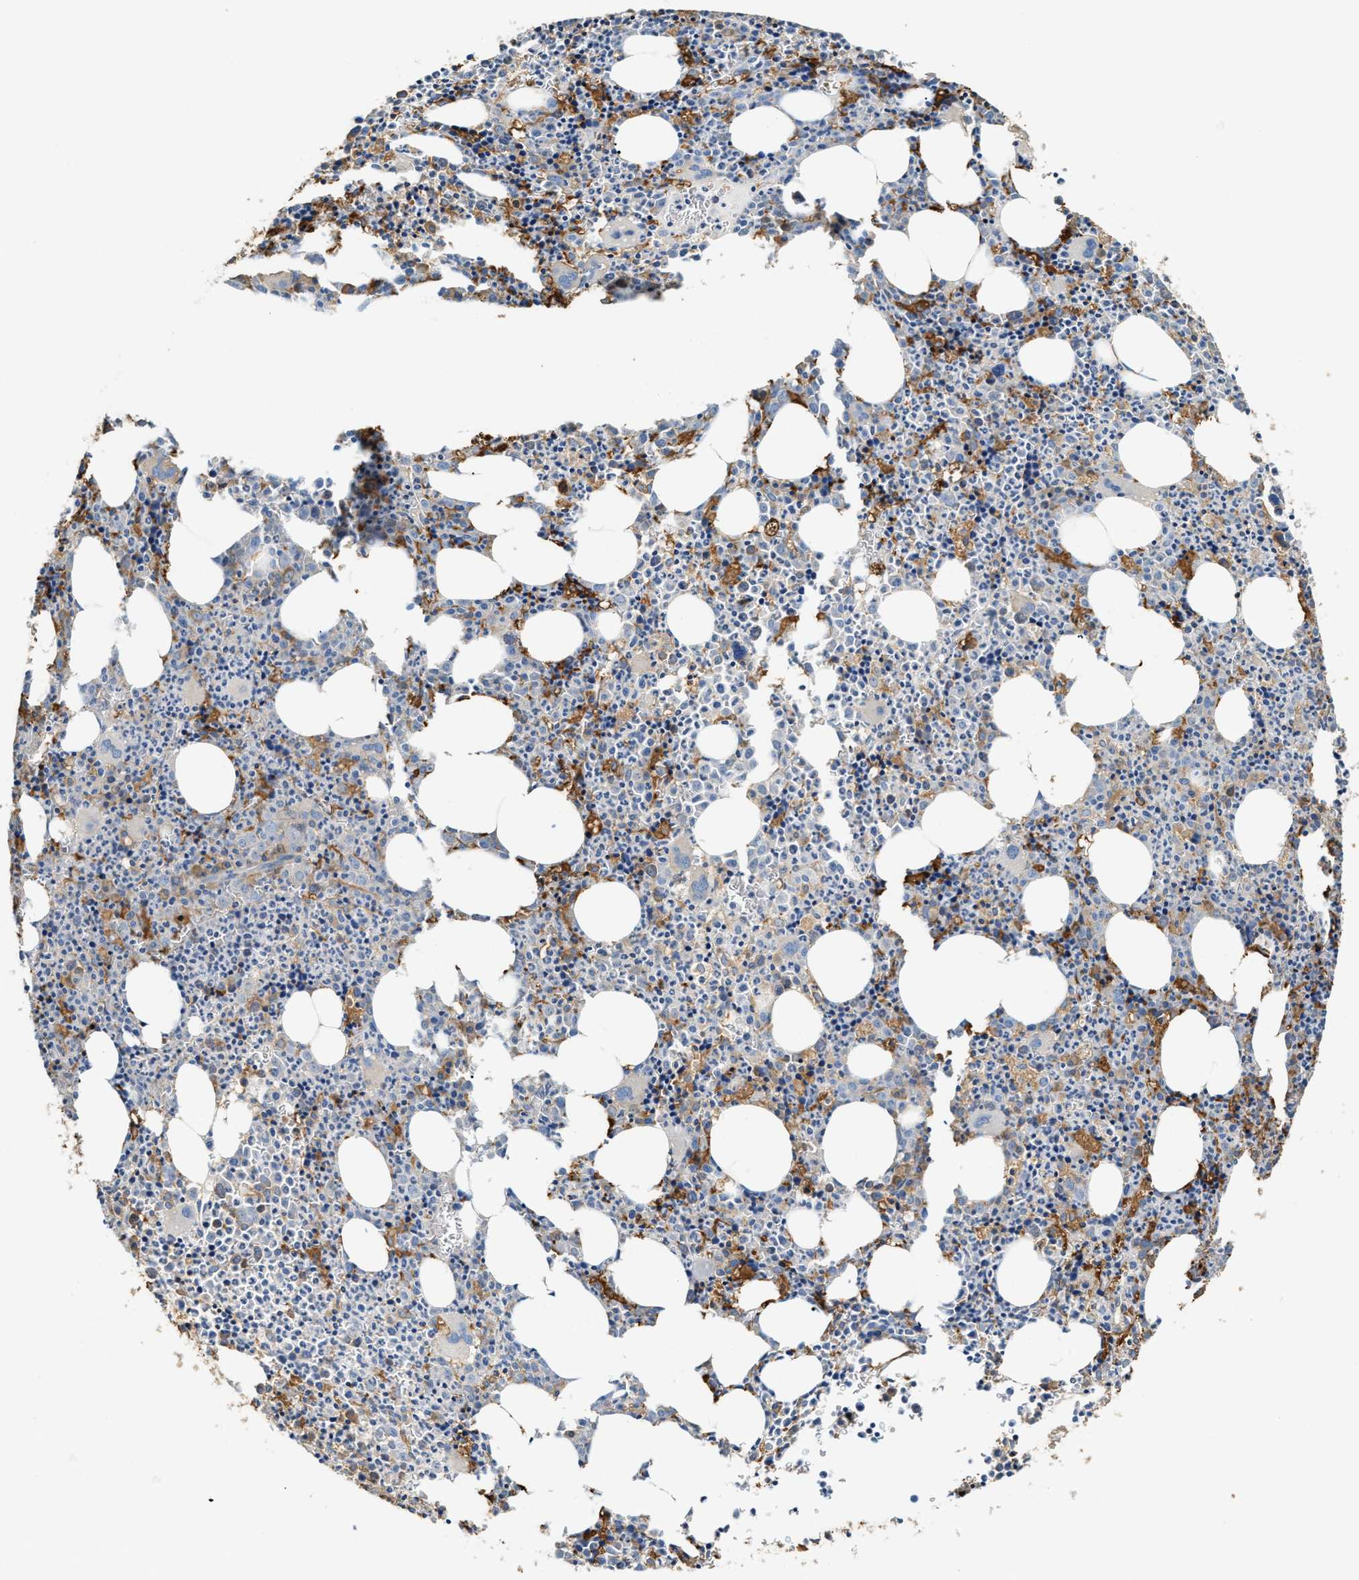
{"staining": {"intensity": "moderate", "quantity": "<25%", "location": "cytoplasmic/membranous"}, "tissue": "bone marrow", "cell_type": "Hematopoietic cells", "image_type": "normal", "snomed": [{"axis": "morphology", "description": "Normal tissue, NOS"}, {"axis": "morphology", "description": "Inflammation, NOS"}, {"axis": "topography", "description": "Bone marrow"}], "caption": "Protein expression analysis of normal human bone marrow reveals moderate cytoplasmic/membranous expression in approximately <25% of hematopoietic cells. (IHC, brightfield microscopy, high magnification).", "gene": "GCN1", "patient": {"sex": "male", "age": 31}}